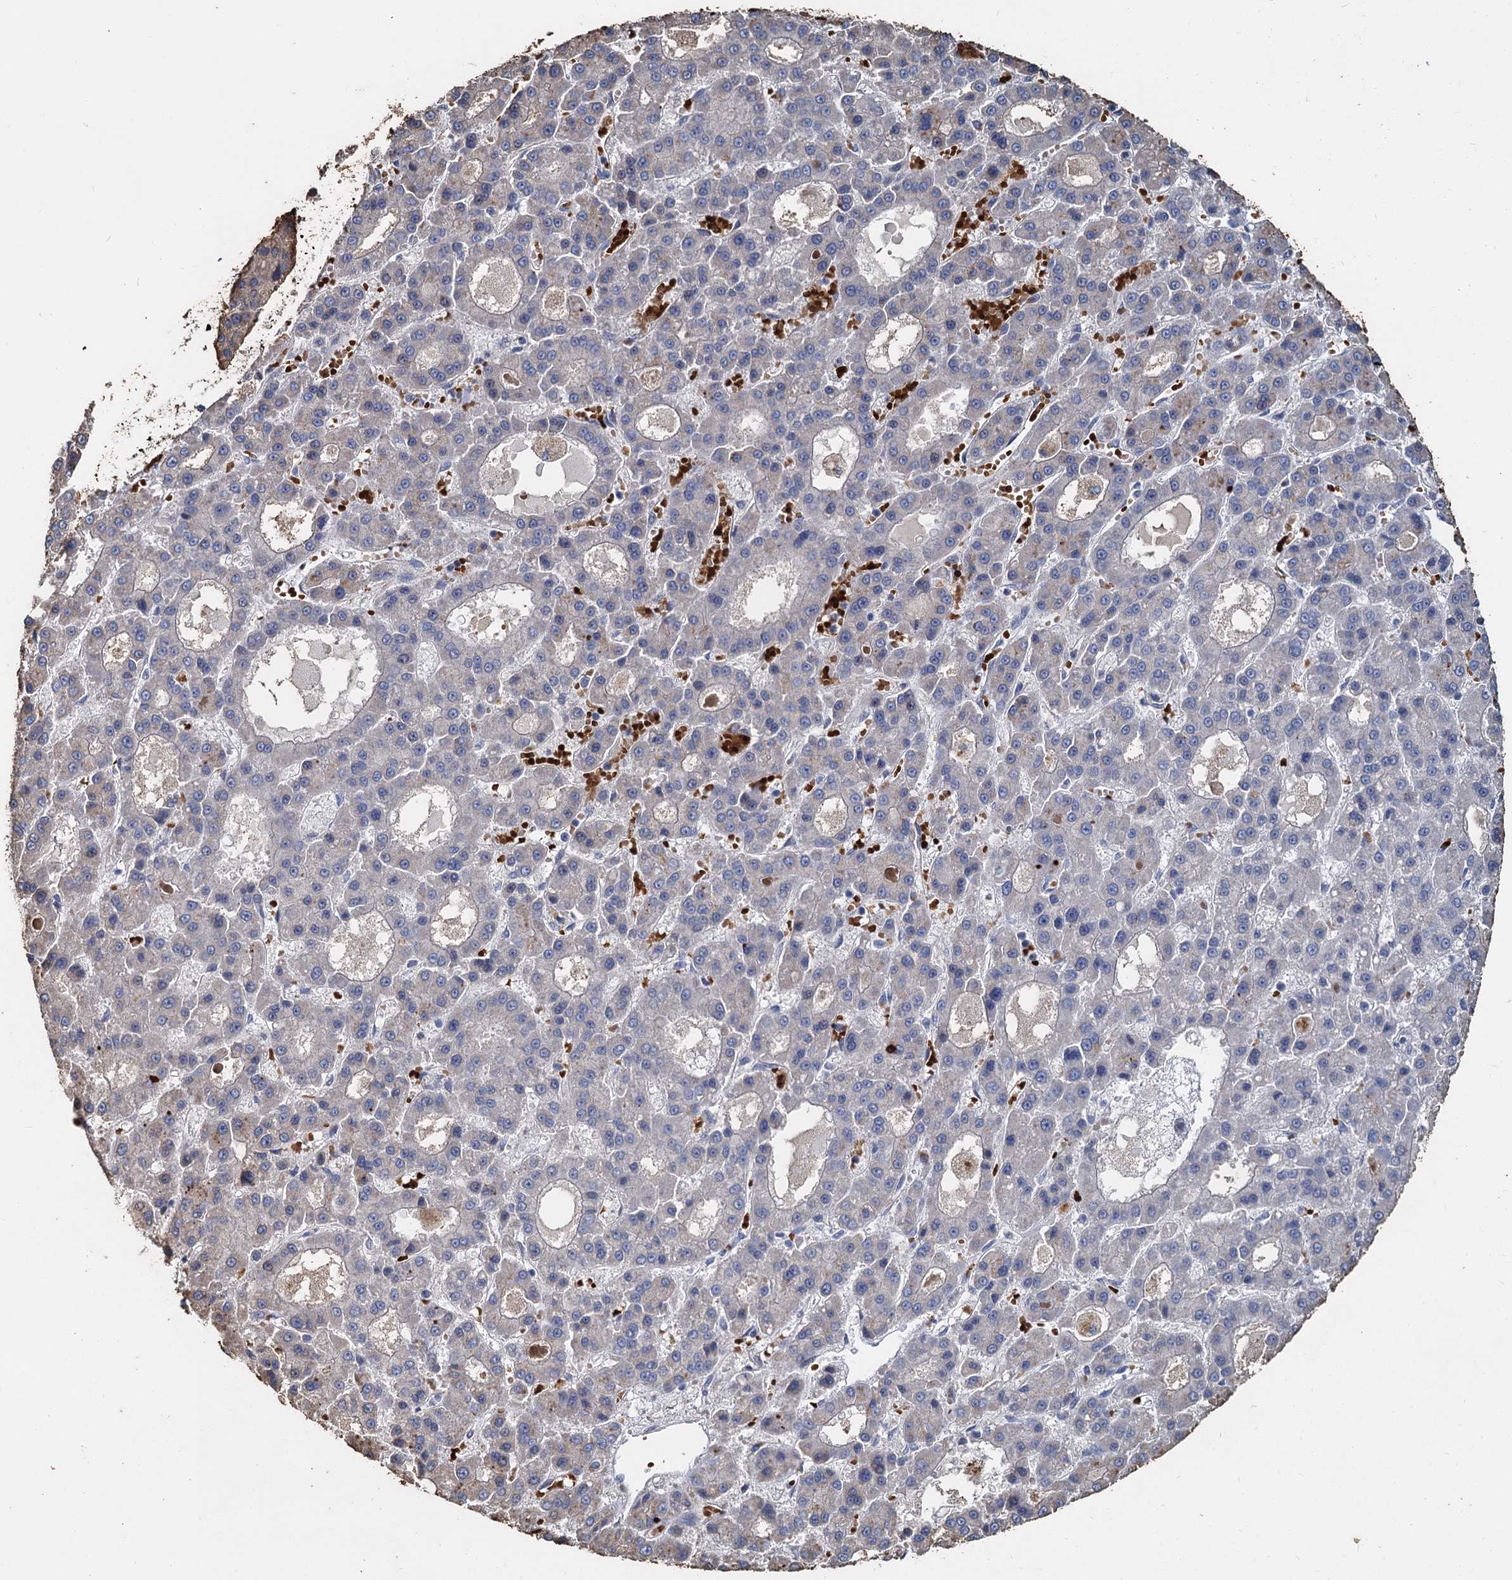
{"staining": {"intensity": "negative", "quantity": "none", "location": "none"}, "tissue": "liver cancer", "cell_type": "Tumor cells", "image_type": "cancer", "snomed": [{"axis": "morphology", "description": "Carcinoma, Hepatocellular, NOS"}, {"axis": "topography", "description": "Liver"}], "caption": "This image is of liver cancer (hepatocellular carcinoma) stained with immunohistochemistry to label a protein in brown with the nuclei are counter-stained blue. There is no expression in tumor cells.", "gene": "TCTN2", "patient": {"sex": "male", "age": 70}}